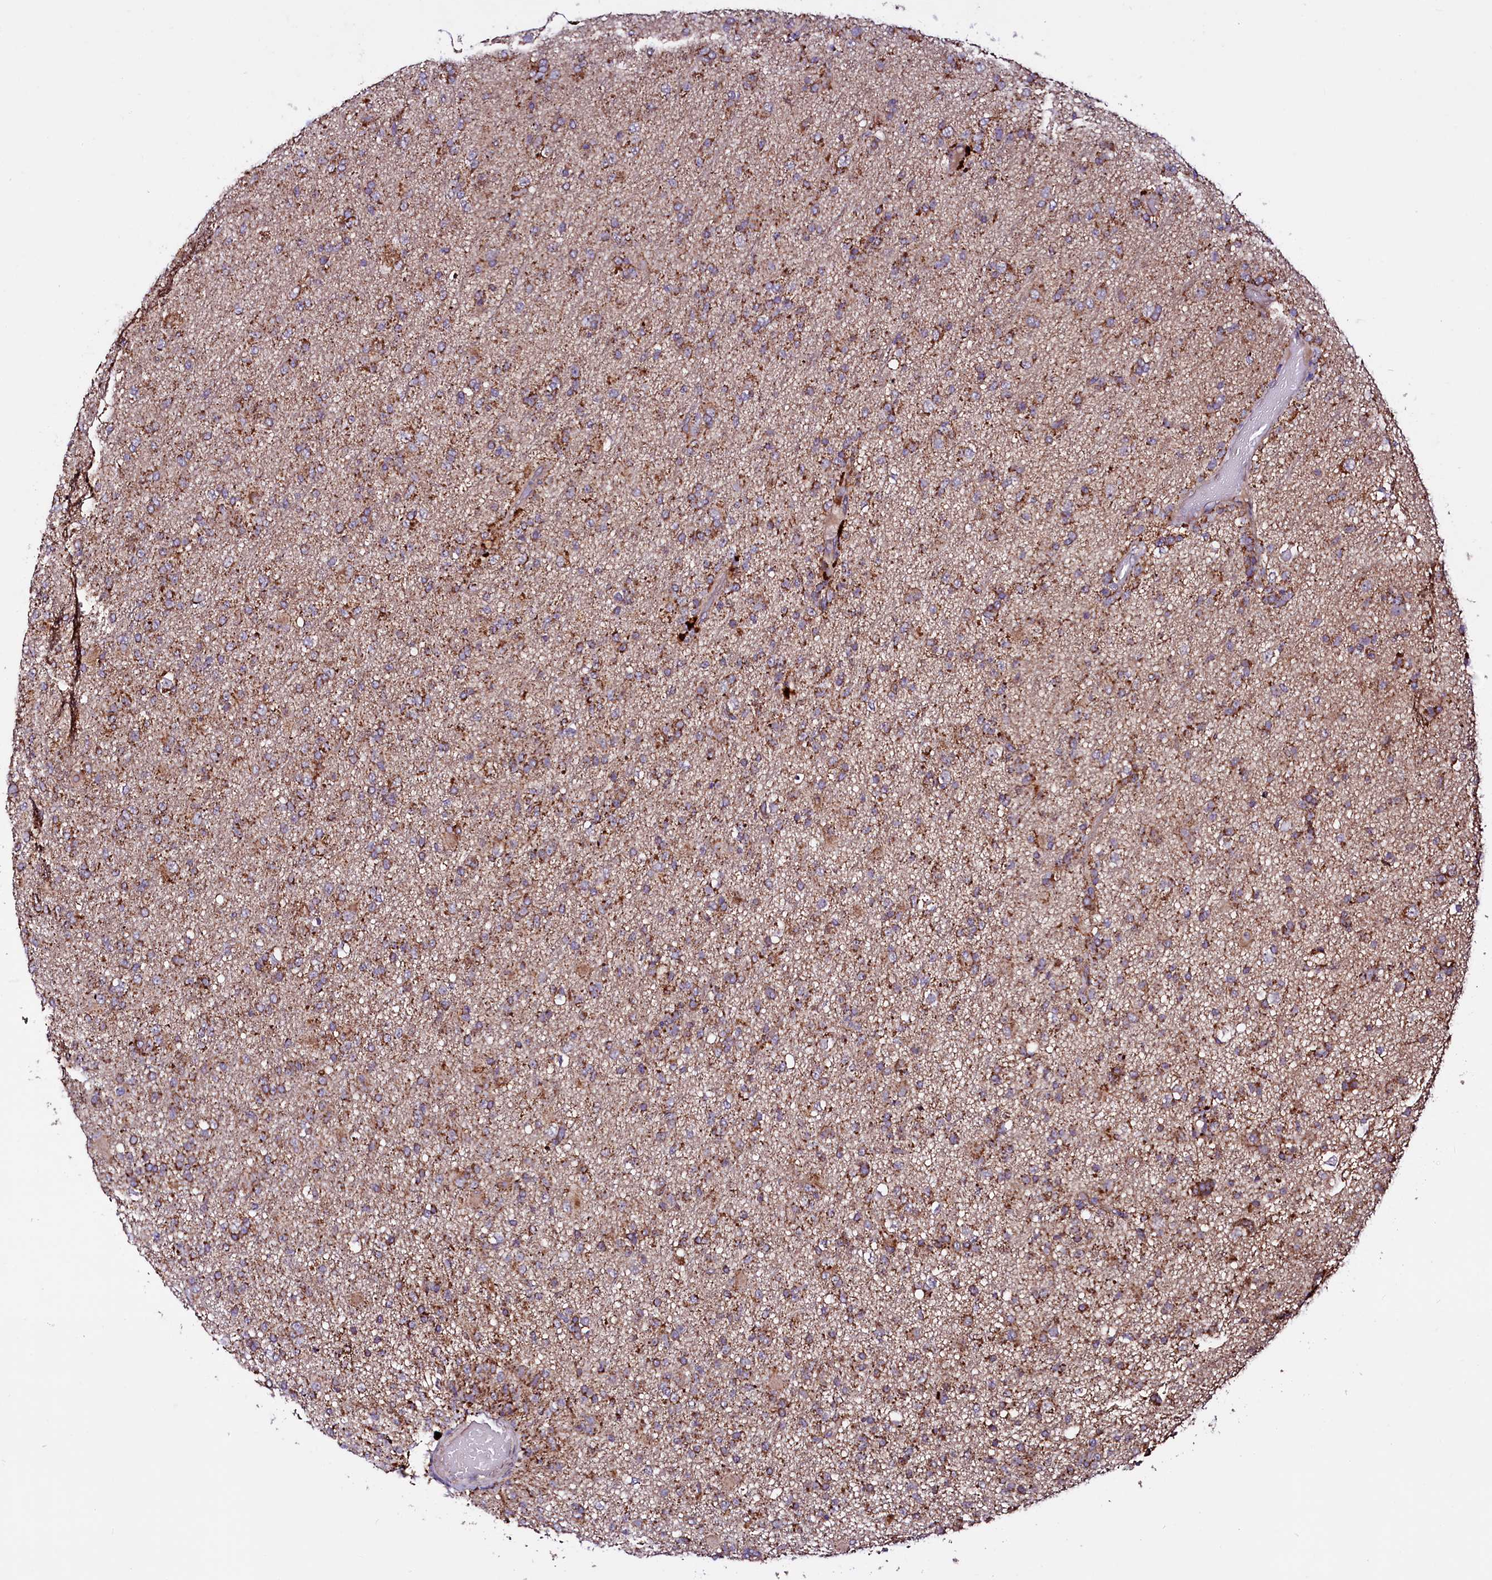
{"staining": {"intensity": "moderate", "quantity": ">75%", "location": "cytoplasmic/membranous"}, "tissue": "glioma", "cell_type": "Tumor cells", "image_type": "cancer", "snomed": [{"axis": "morphology", "description": "Glioma, malignant, Low grade"}, {"axis": "topography", "description": "Brain"}], "caption": "This micrograph exhibits immunohistochemistry (IHC) staining of malignant low-grade glioma, with medium moderate cytoplasmic/membranous positivity in approximately >75% of tumor cells.", "gene": "STARD5", "patient": {"sex": "male", "age": 65}}